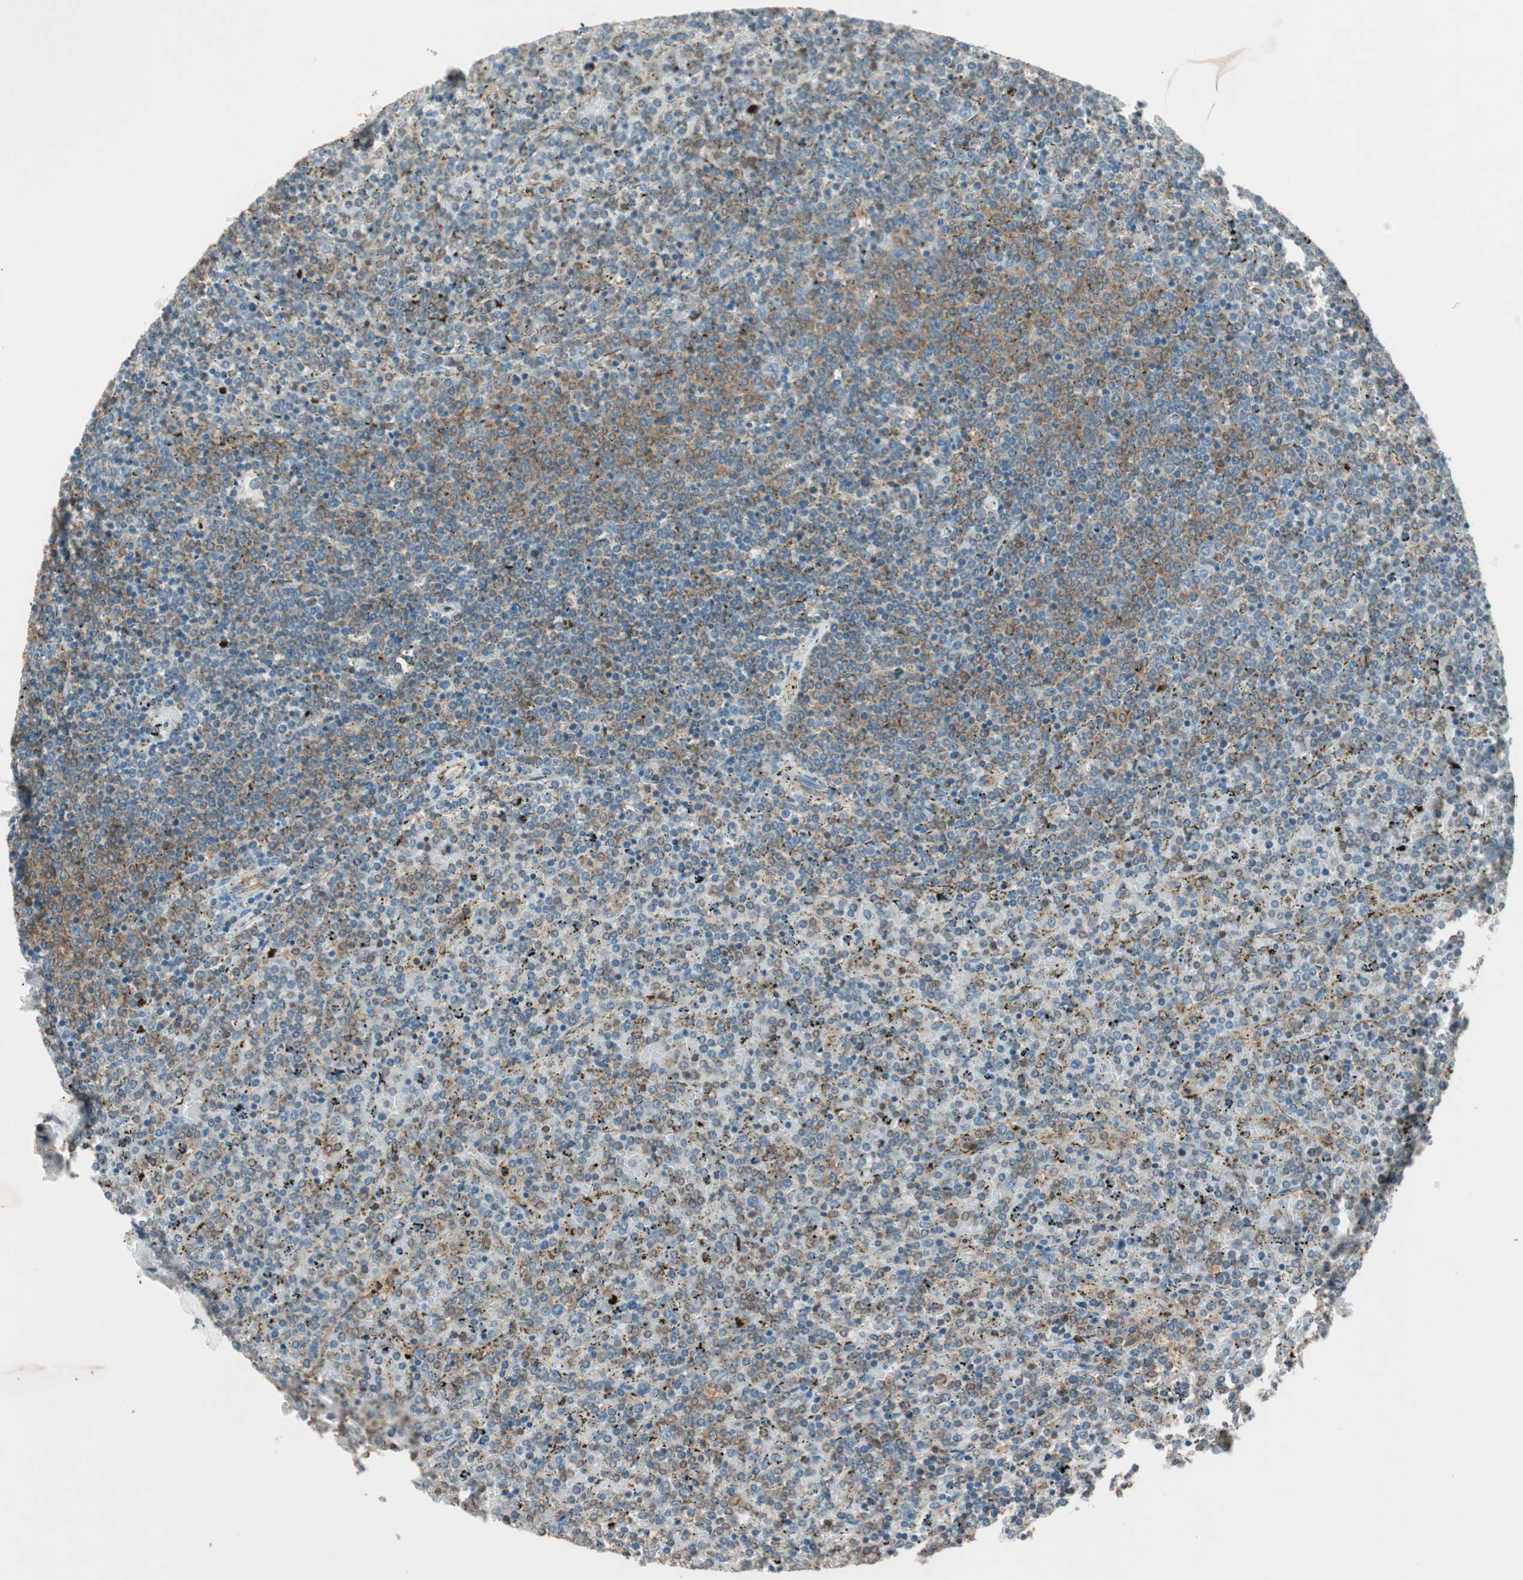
{"staining": {"intensity": "moderate", "quantity": "<25%", "location": "cytoplasmic/membranous"}, "tissue": "lymphoma", "cell_type": "Tumor cells", "image_type": "cancer", "snomed": [{"axis": "morphology", "description": "Malignant lymphoma, non-Hodgkin's type, Low grade"}, {"axis": "topography", "description": "Spleen"}], "caption": "An immunohistochemistry (IHC) photomicrograph of neoplastic tissue is shown. Protein staining in brown highlights moderate cytoplasmic/membranous positivity in malignant lymphoma, non-Hodgkin's type (low-grade) within tumor cells.", "gene": "CC2D1A", "patient": {"sex": "female", "age": 77}}